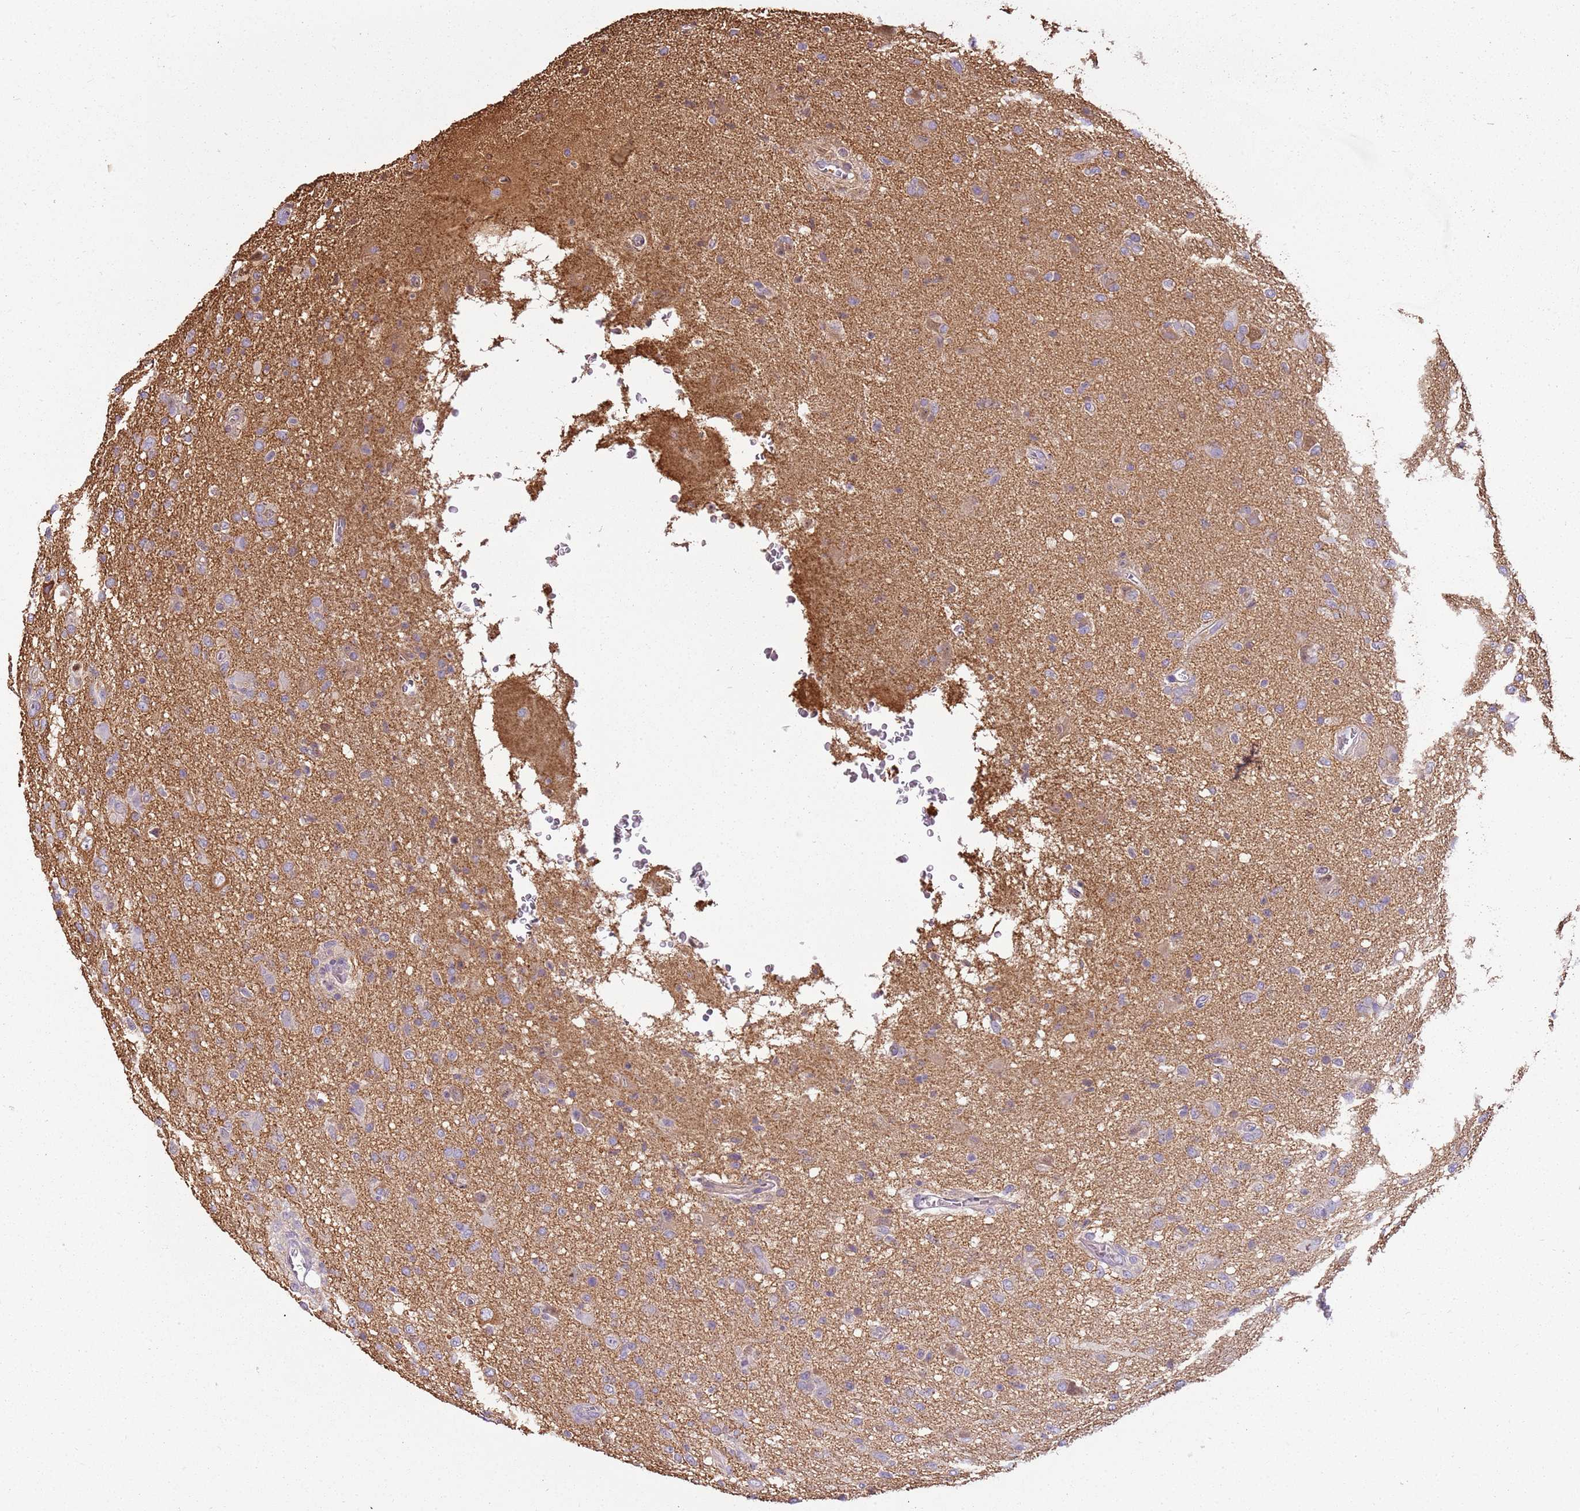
{"staining": {"intensity": "moderate", "quantity": "<25%", "location": "nuclear"}, "tissue": "glioma", "cell_type": "Tumor cells", "image_type": "cancer", "snomed": [{"axis": "morphology", "description": "Glioma, malignant, High grade"}, {"axis": "topography", "description": "Brain"}], "caption": "Immunohistochemical staining of glioma displays low levels of moderate nuclear protein expression in approximately <25% of tumor cells. The protein of interest is shown in brown color, while the nuclei are stained blue.", "gene": "CAPN7", "patient": {"sex": "female", "age": 57}}